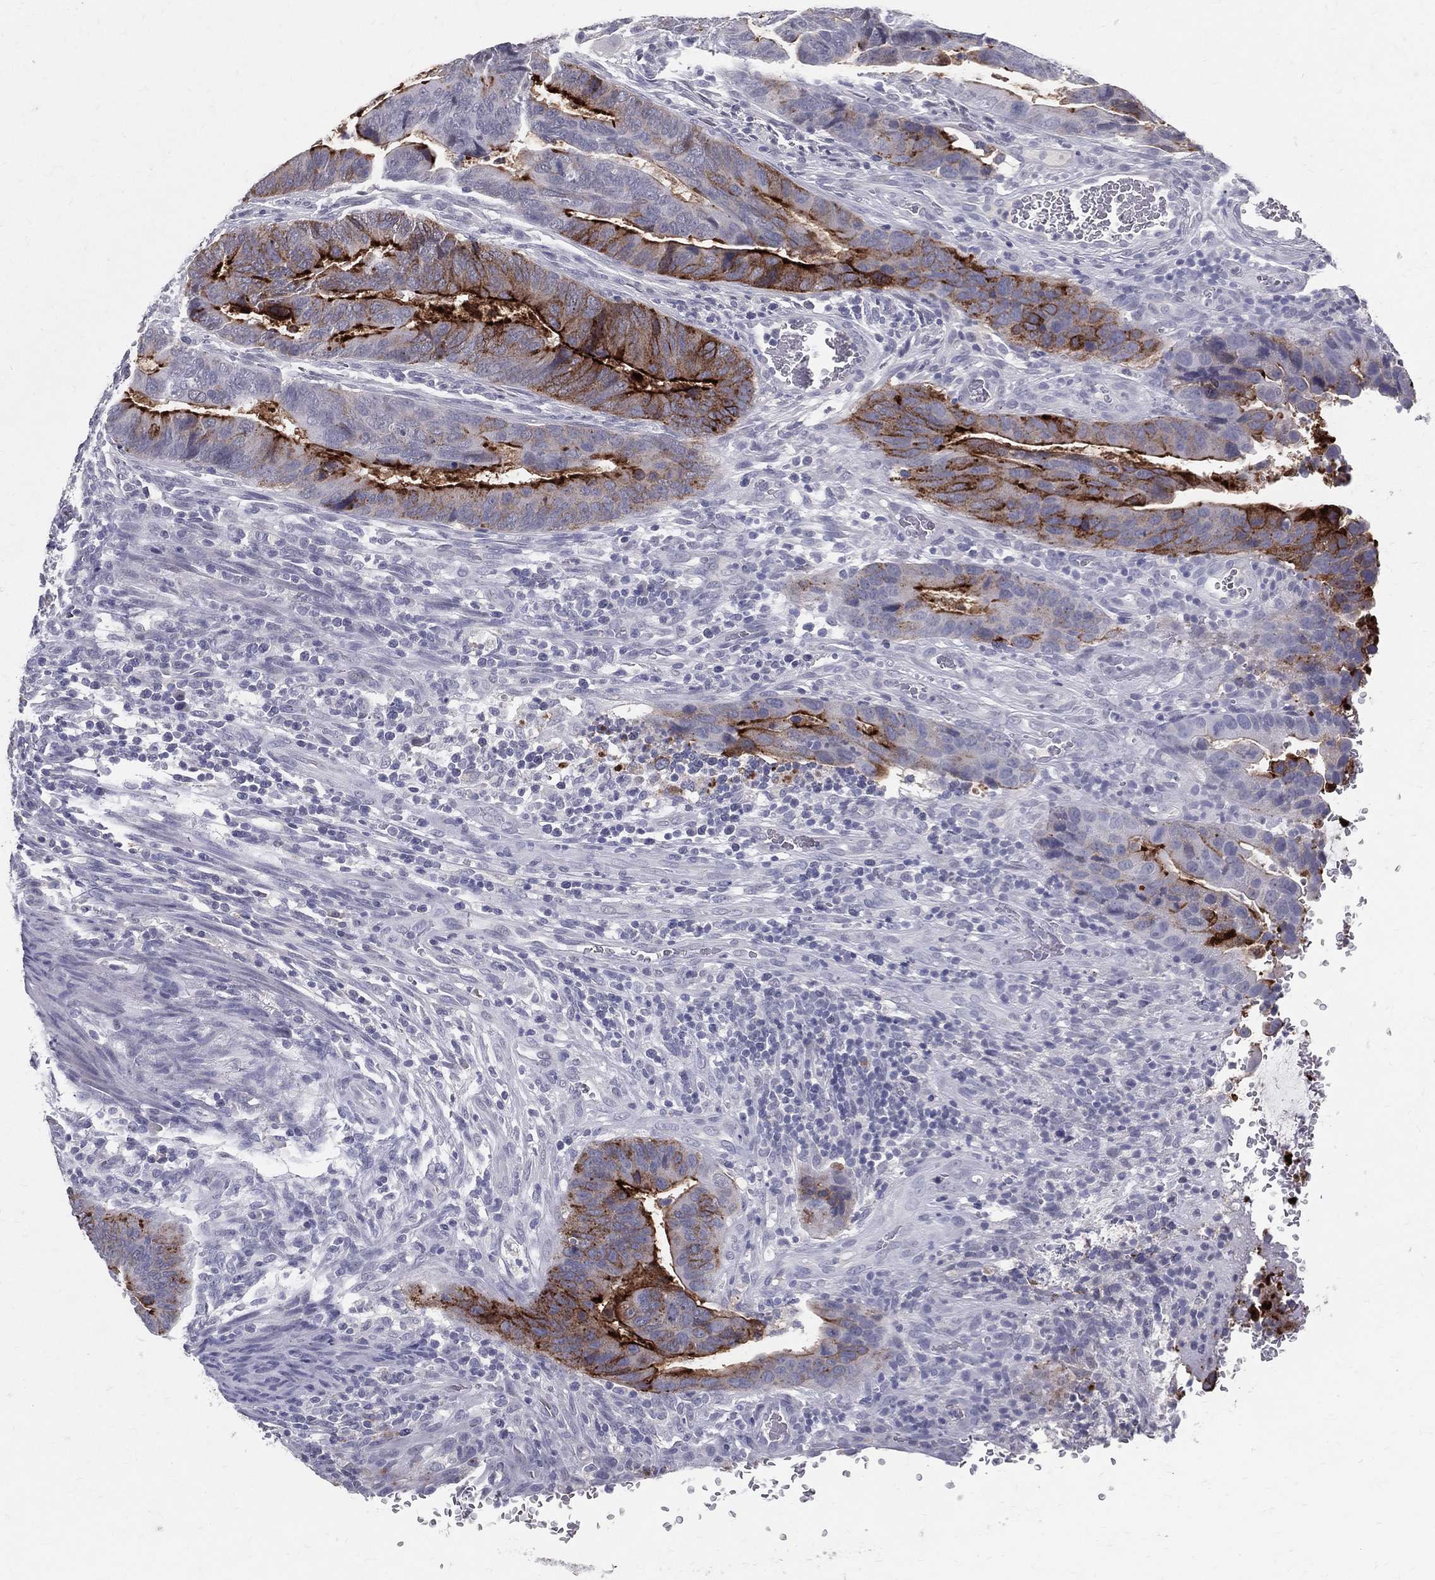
{"staining": {"intensity": "strong", "quantity": "25%-75%", "location": "cytoplasmic/membranous"}, "tissue": "colorectal cancer", "cell_type": "Tumor cells", "image_type": "cancer", "snomed": [{"axis": "morphology", "description": "Adenocarcinoma, NOS"}, {"axis": "topography", "description": "Colon"}], "caption": "Protein staining exhibits strong cytoplasmic/membranous staining in about 25%-75% of tumor cells in colorectal cancer. (brown staining indicates protein expression, while blue staining denotes nuclei).", "gene": "ACE2", "patient": {"sex": "female", "age": 56}}